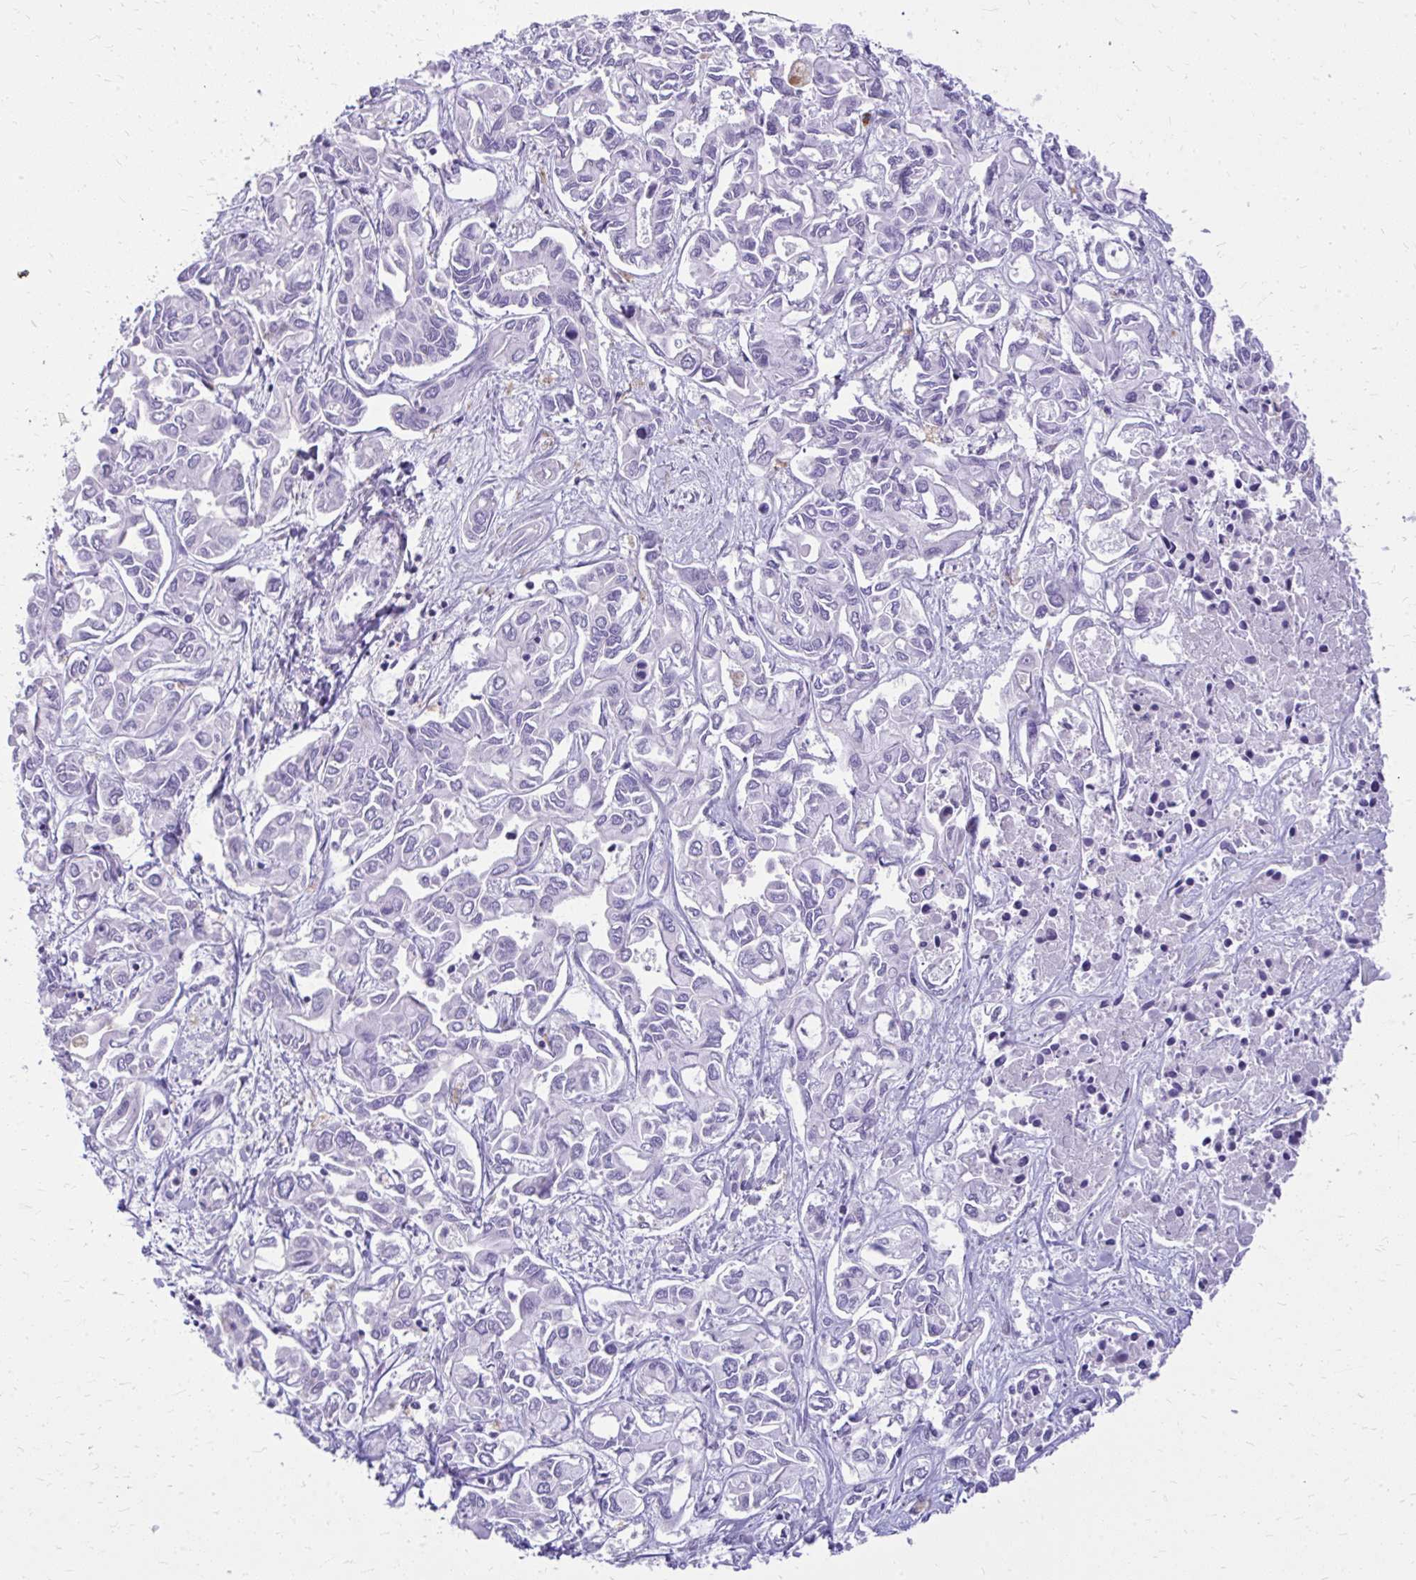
{"staining": {"intensity": "negative", "quantity": "none", "location": "none"}, "tissue": "liver cancer", "cell_type": "Tumor cells", "image_type": "cancer", "snomed": [{"axis": "morphology", "description": "Cholangiocarcinoma"}, {"axis": "topography", "description": "Liver"}], "caption": "High power microscopy photomicrograph of an immunohistochemistry (IHC) image of cholangiocarcinoma (liver), revealing no significant staining in tumor cells.", "gene": "GPRIN3", "patient": {"sex": "female", "age": 64}}